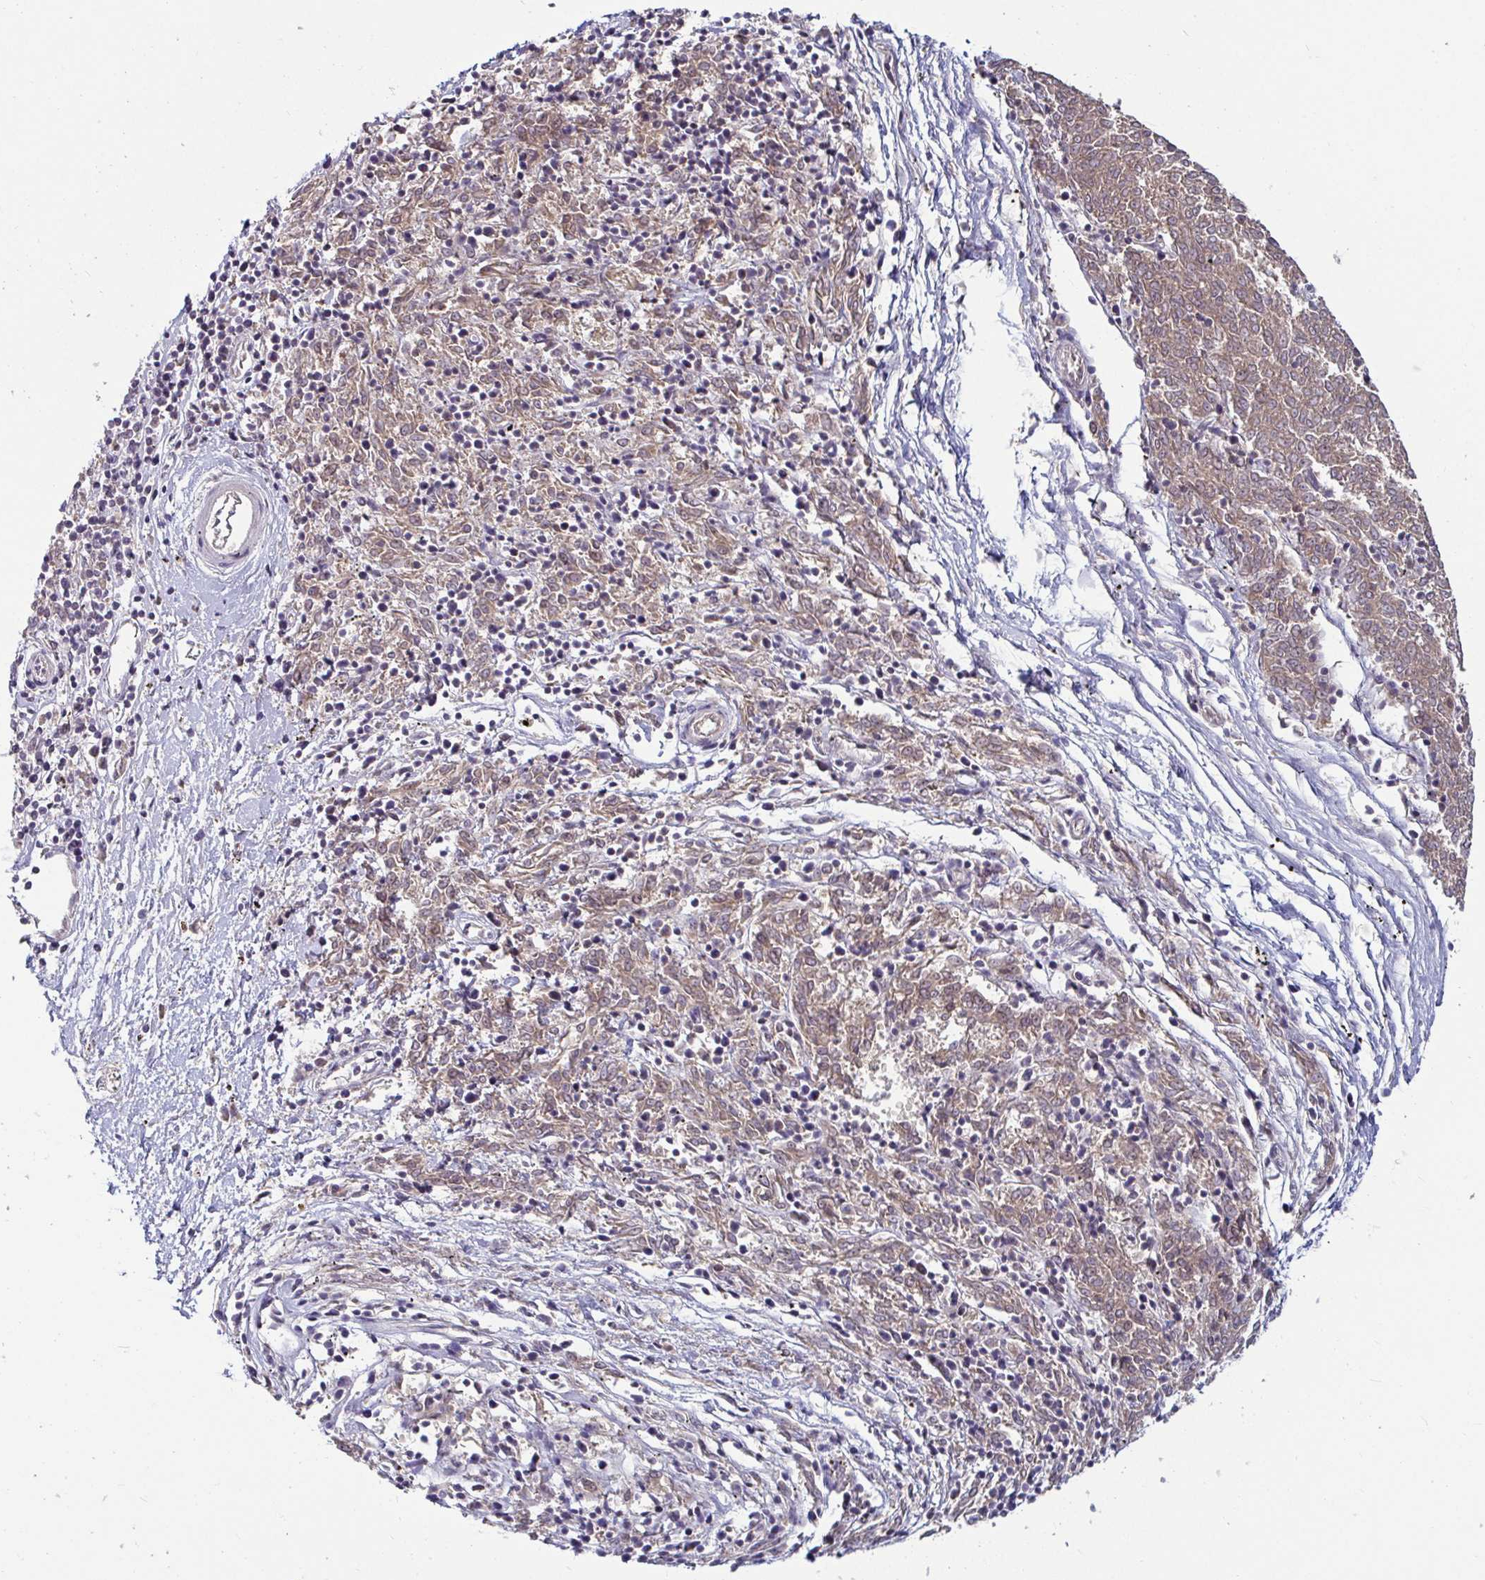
{"staining": {"intensity": "moderate", "quantity": ">75%", "location": "cytoplasmic/membranous"}, "tissue": "melanoma", "cell_type": "Tumor cells", "image_type": "cancer", "snomed": [{"axis": "morphology", "description": "Malignant melanoma, NOS"}, {"axis": "topography", "description": "Skin"}], "caption": "There is medium levels of moderate cytoplasmic/membranous positivity in tumor cells of malignant melanoma, as demonstrated by immunohistochemical staining (brown color).", "gene": "GSTM1", "patient": {"sex": "female", "age": 72}}